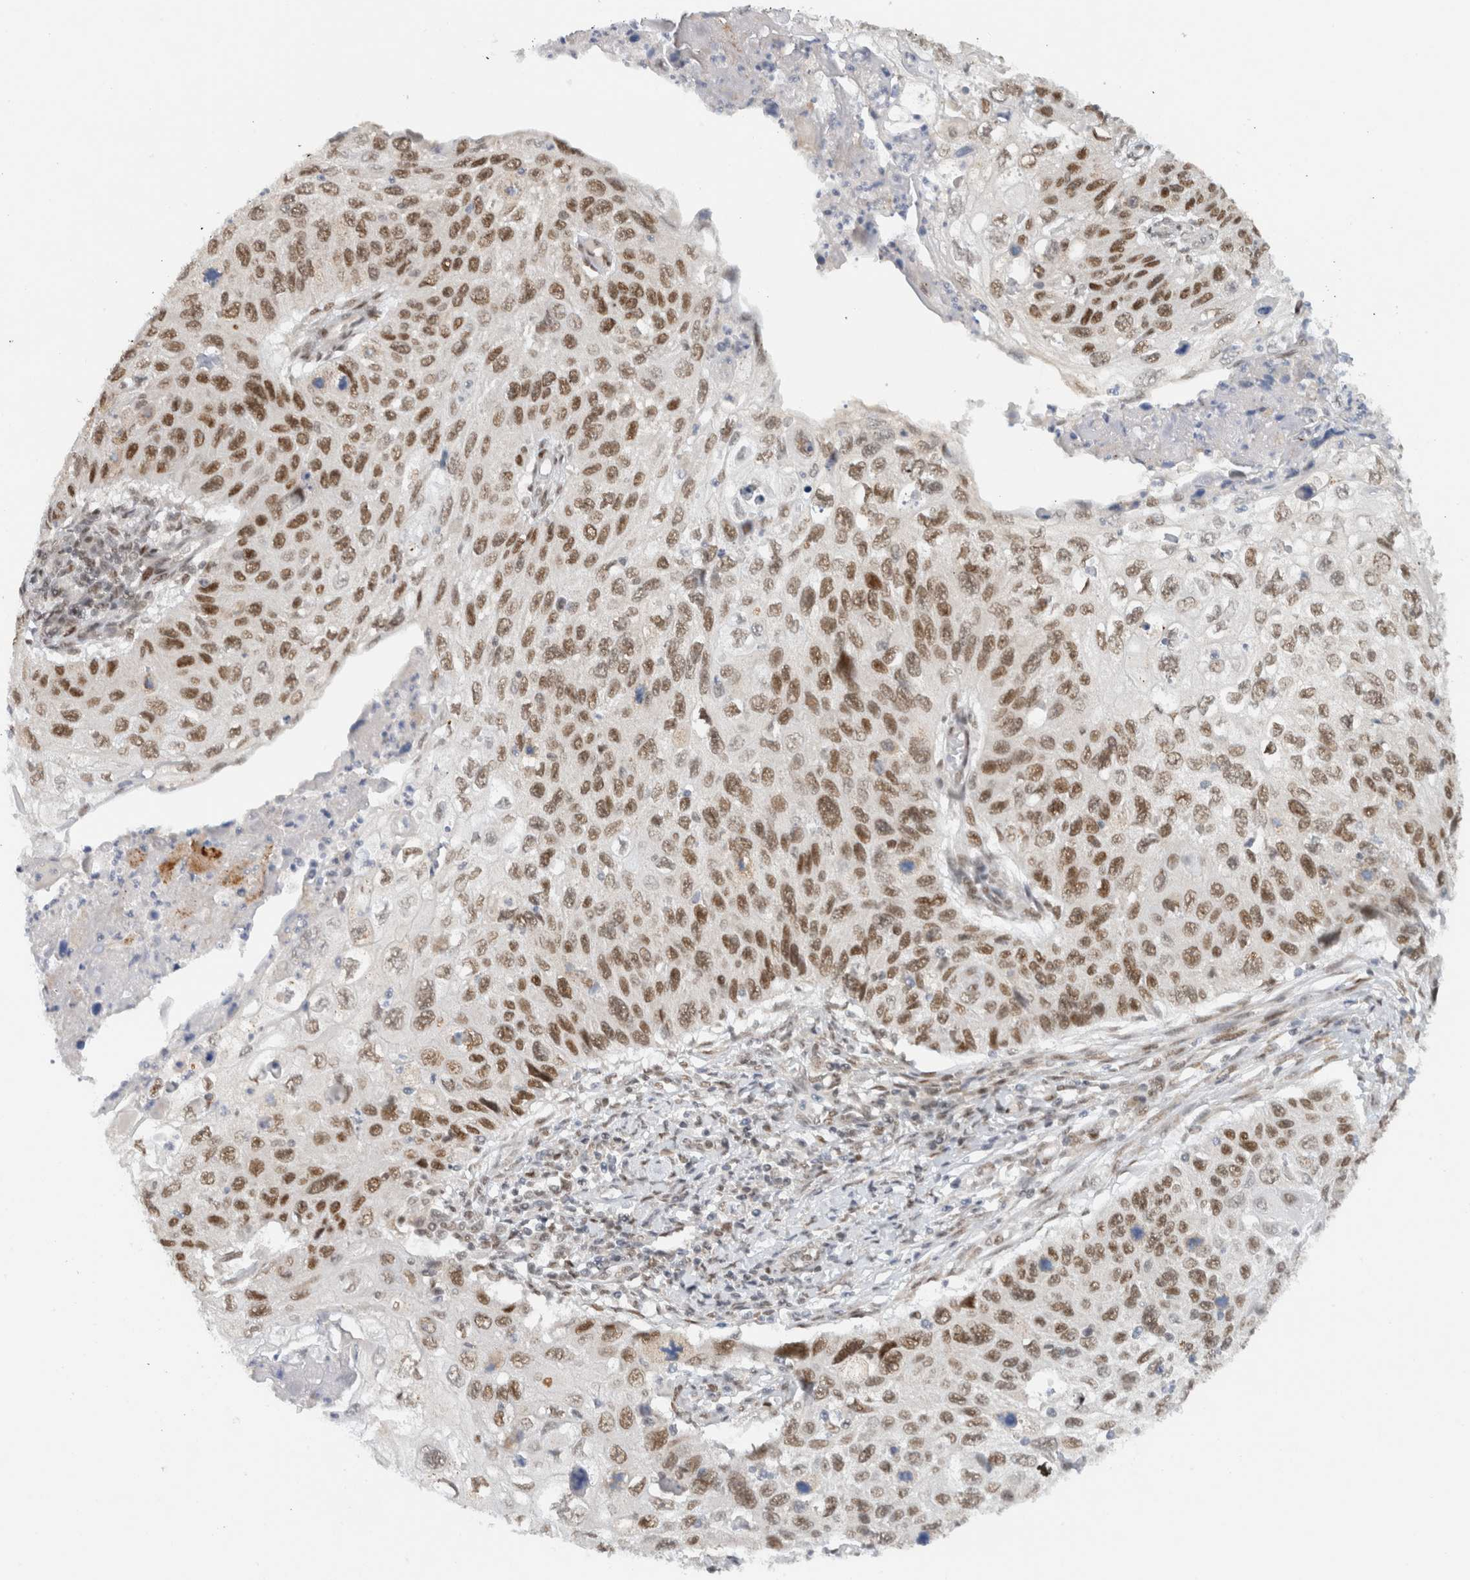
{"staining": {"intensity": "moderate", "quantity": ">75%", "location": "nuclear"}, "tissue": "cervical cancer", "cell_type": "Tumor cells", "image_type": "cancer", "snomed": [{"axis": "morphology", "description": "Squamous cell carcinoma, NOS"}, {"axis": "topography", "description": "Cervix"}], "caption": "Cervical cancer tissue shows moderate nuclear staining in approximately >75% of tumor cells", "gene": "HNRNPR", "patient": {"sex": "female", "age": 70}}